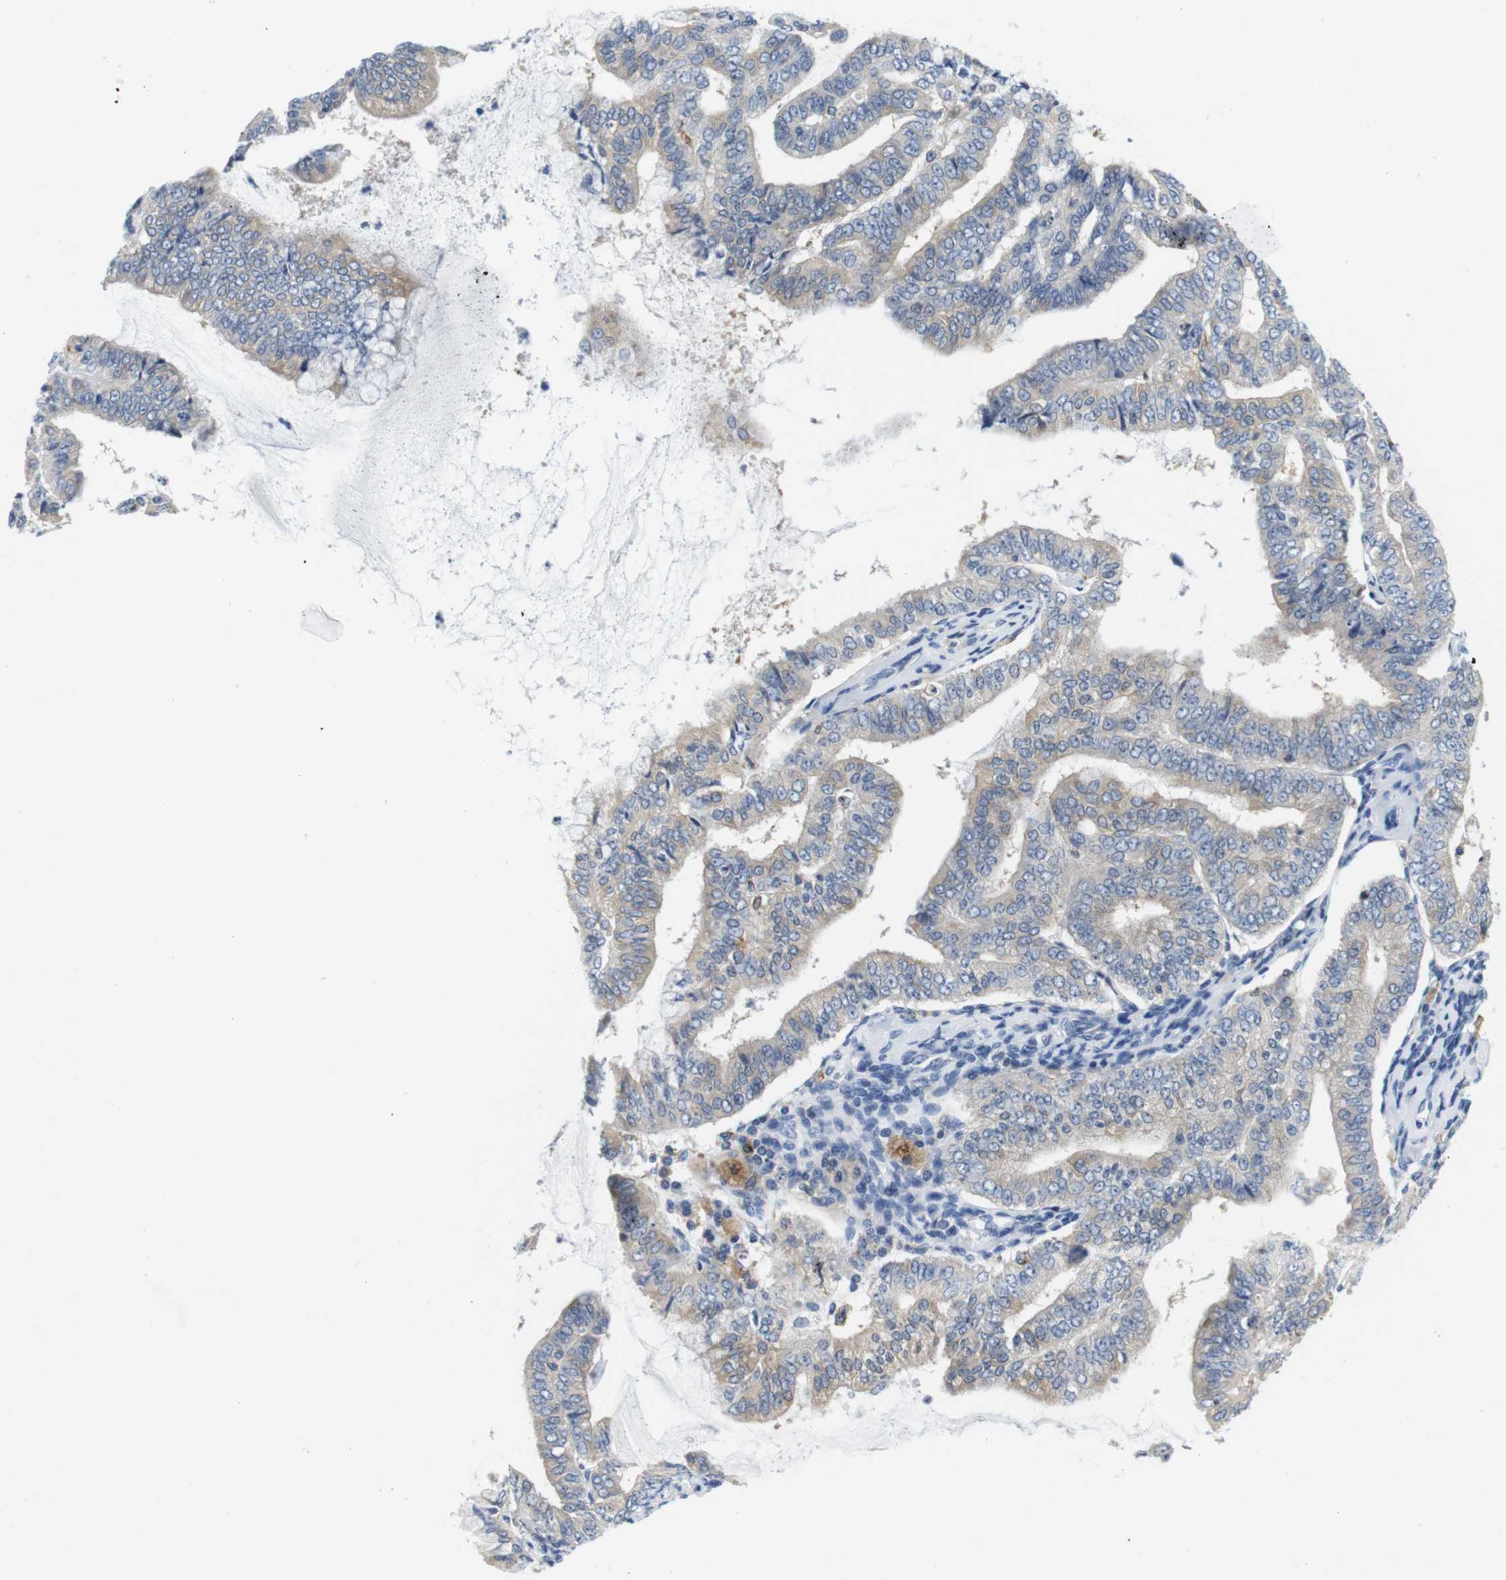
{"staining": {"intensity": "weak", "quantity": ">75%", "location": "cytoplasmic/membranous"}, "tissue": "endometrial cancer", "cell_type": "Tumor cells", "image_type": "cancer", "snomed": [{"axis": "morphology", "description": "Adenocarcinoma, NOS"}, {"axis": "topography", "description": "Endometrium"}], "caption": "High-magnification brightfield microscopy of endometrial cancer (adenocarcinoma) stained with DAB (3,3'-diaminobenzidine) (brown) and counterstained with hematoxylin (blue). tumor cells exhibit weak cytoplasmic/membranous positivity is present in approximately>75% of cells.", "gene": "CNGA2", "patient": {"sex": "female", "age": 63}}